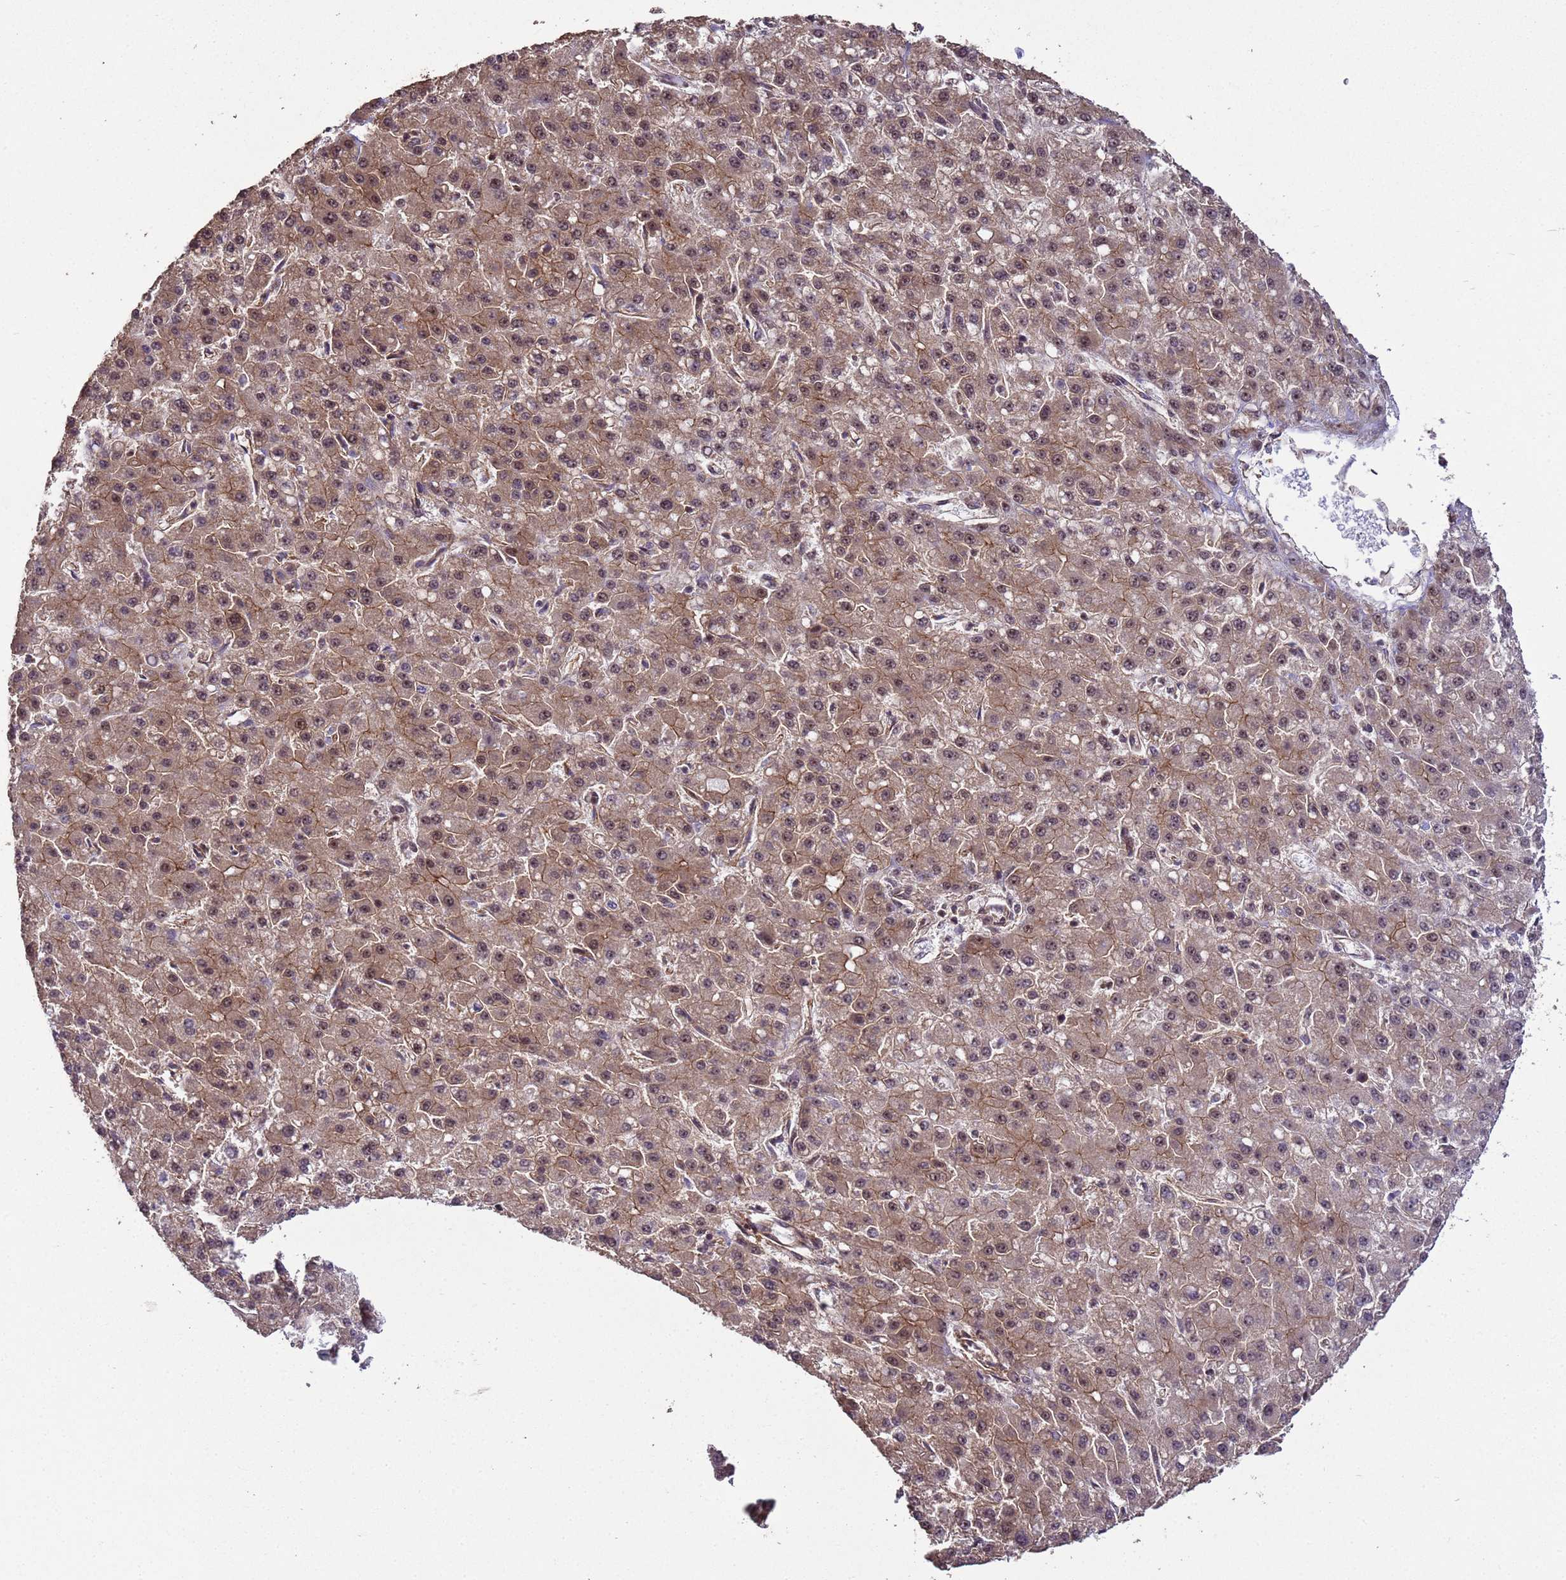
{"staining": {"intensity": "moderate", "quantity": ">75%", "location": "cytoplasmic/membranous,nuclear"}, "tissue": "liver cancer", "cell_type": "Tumor cells", "image_type": "cancer", "snomed": [{"axis": "morphology", "description": "Carcinoma, Hepatocellular, NOS"}, {"axis": "topography", "description": "Liver"}], "caption": "Human liver cancer (hepatocellular carcinoma) stained for a protein (brown) exhibits moderate cytoplasmic/membranous and nuclear positive staining in approximately >75% of tumor cells.", "gene": "SYF2", "patient": {"sex": "male", "age": 67}}